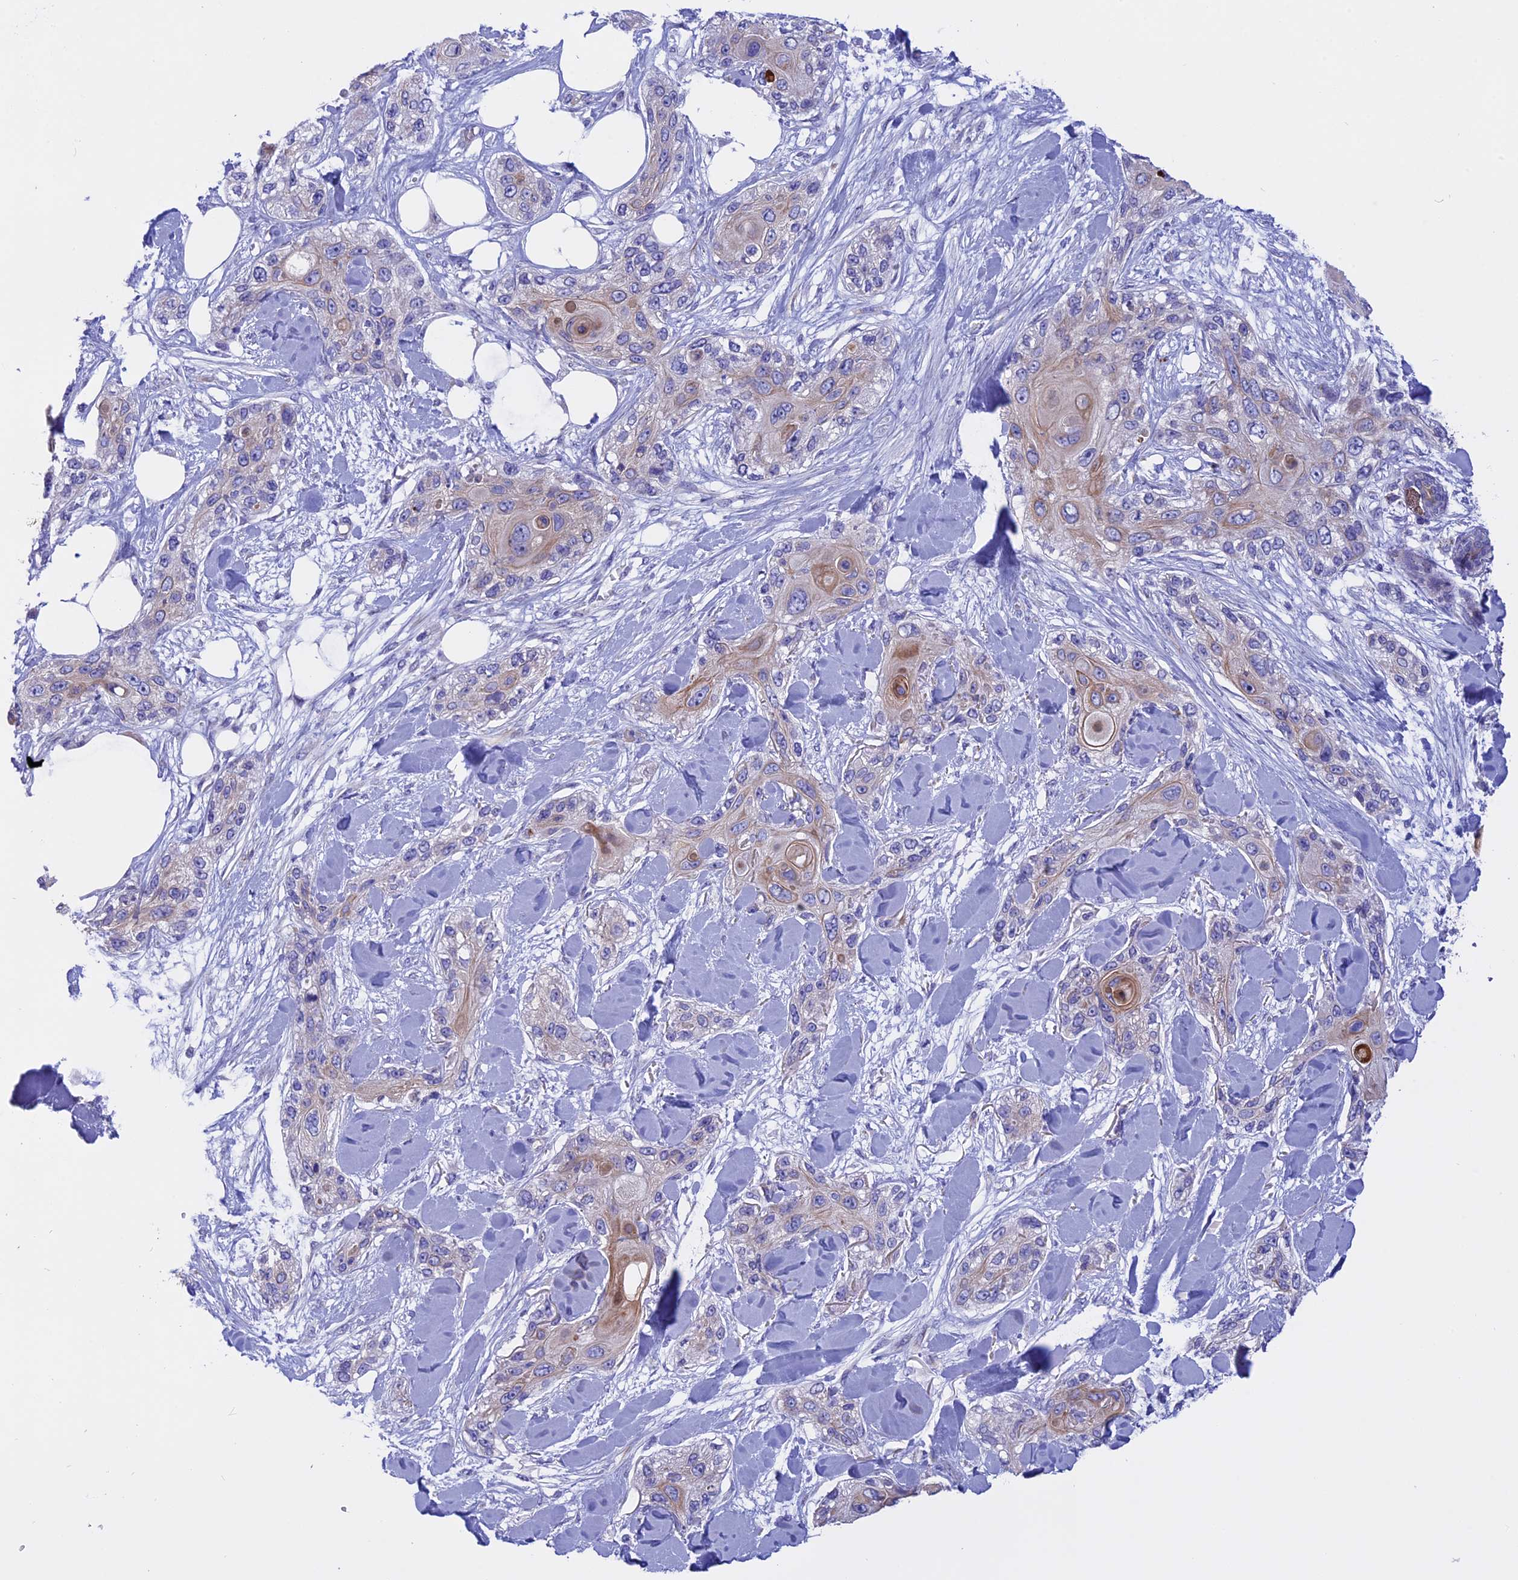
{"staining": {"intensity": "negative", "quantity": "none", "location": "none"}, "tissue": "skin cancer", "cell_type": "Tumor cells", "image_type": "cancer", "snomed": [{"axis": "morphology", "description": "Normal tissue, NOS"}, {"axis": "morphology", "description": "Squamous cell carcinoma, NOS"}, {"axis": "topography", "description": "Skin"}], "caption": "This is a micrograph of immunohistochemistry staining of skin squamous cell carcinoma, which shows no staining in tumor cells.", "gene": "TMEM138", "patient": {"sex": "male", "age": 72}}